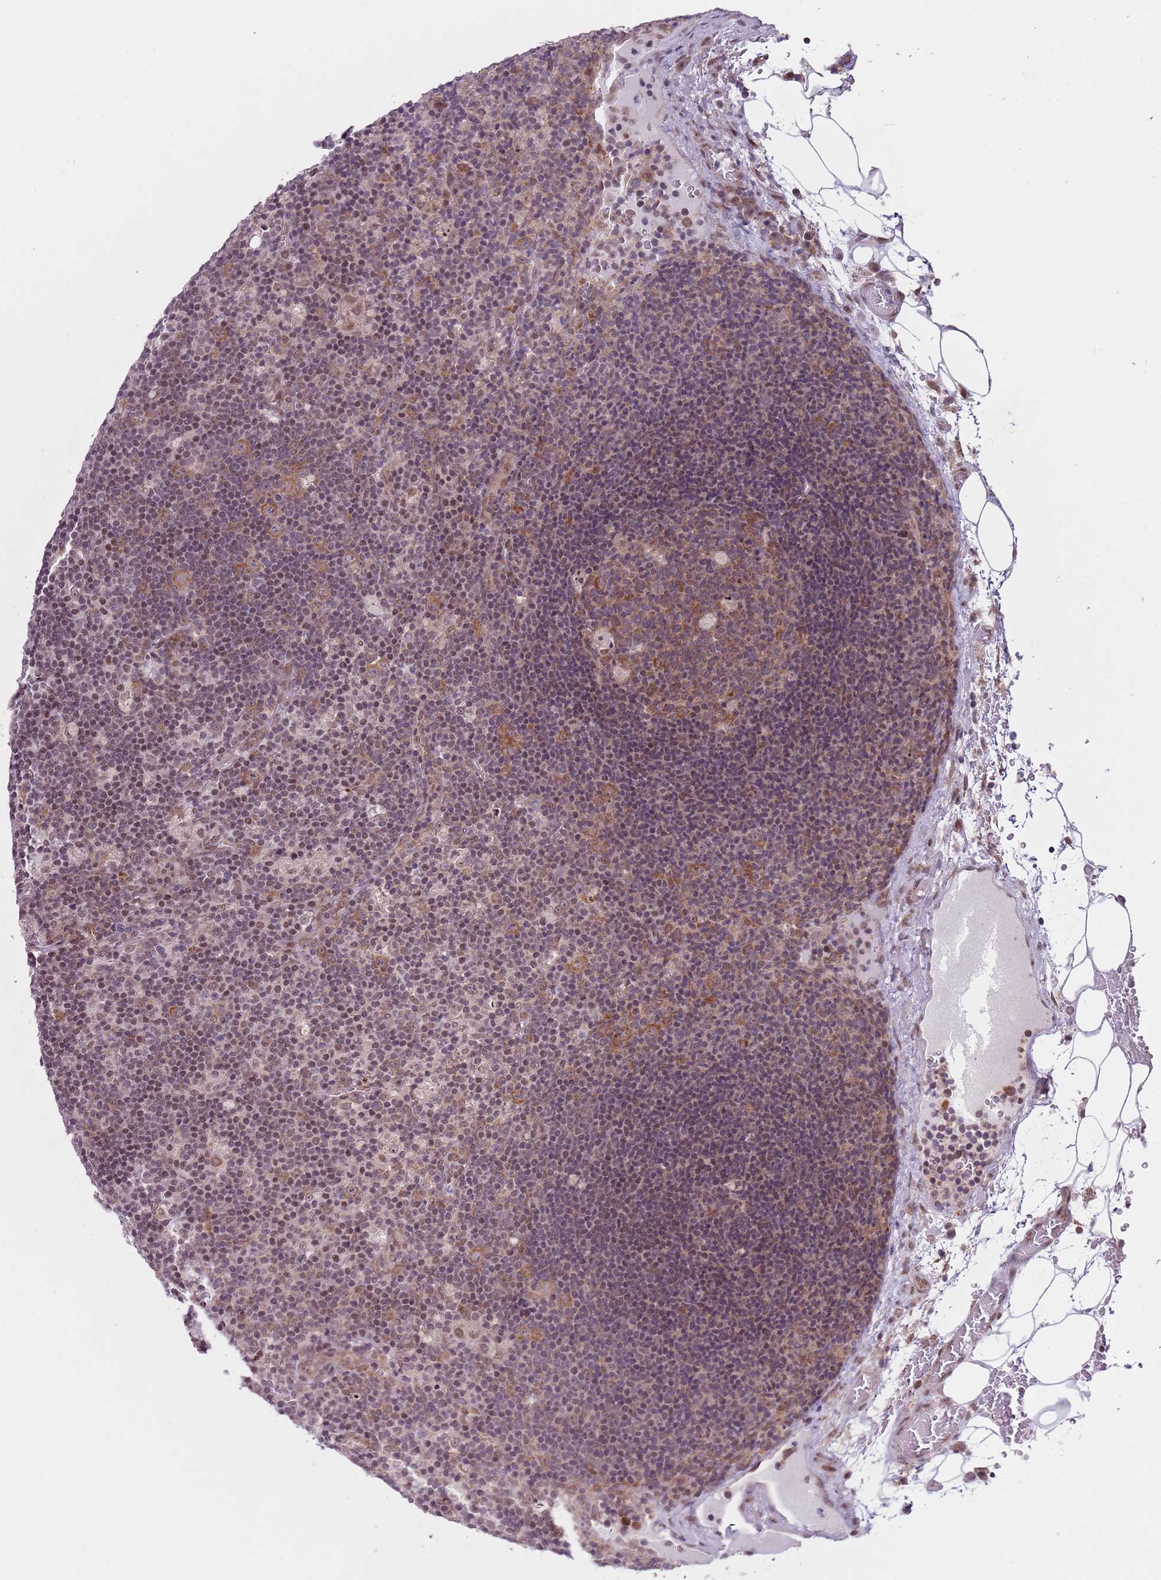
{"staining": {"intensity": "moderate", "quantity": "25%-75%", "location": "cytoplasmic/membranous,nuclear"}, "tissue": "lymph node", "cell_type": "Germinal center cells", "image_type": "normal", "snomed": [{"axis": "morphology", "description": "Normal tissue, NOS"}, {"axis": "topography", "description": "Lymph node"}], "caption": "Moderate cytoplasmic/membranous,nuclear expression for a protein is seen in approximately 25%-75% of germinal center cells of normal lymph node using immunohistochemistry (IHC).", "gene": "SLC25A32", "patient": {"sex": "male", "age": 58}}